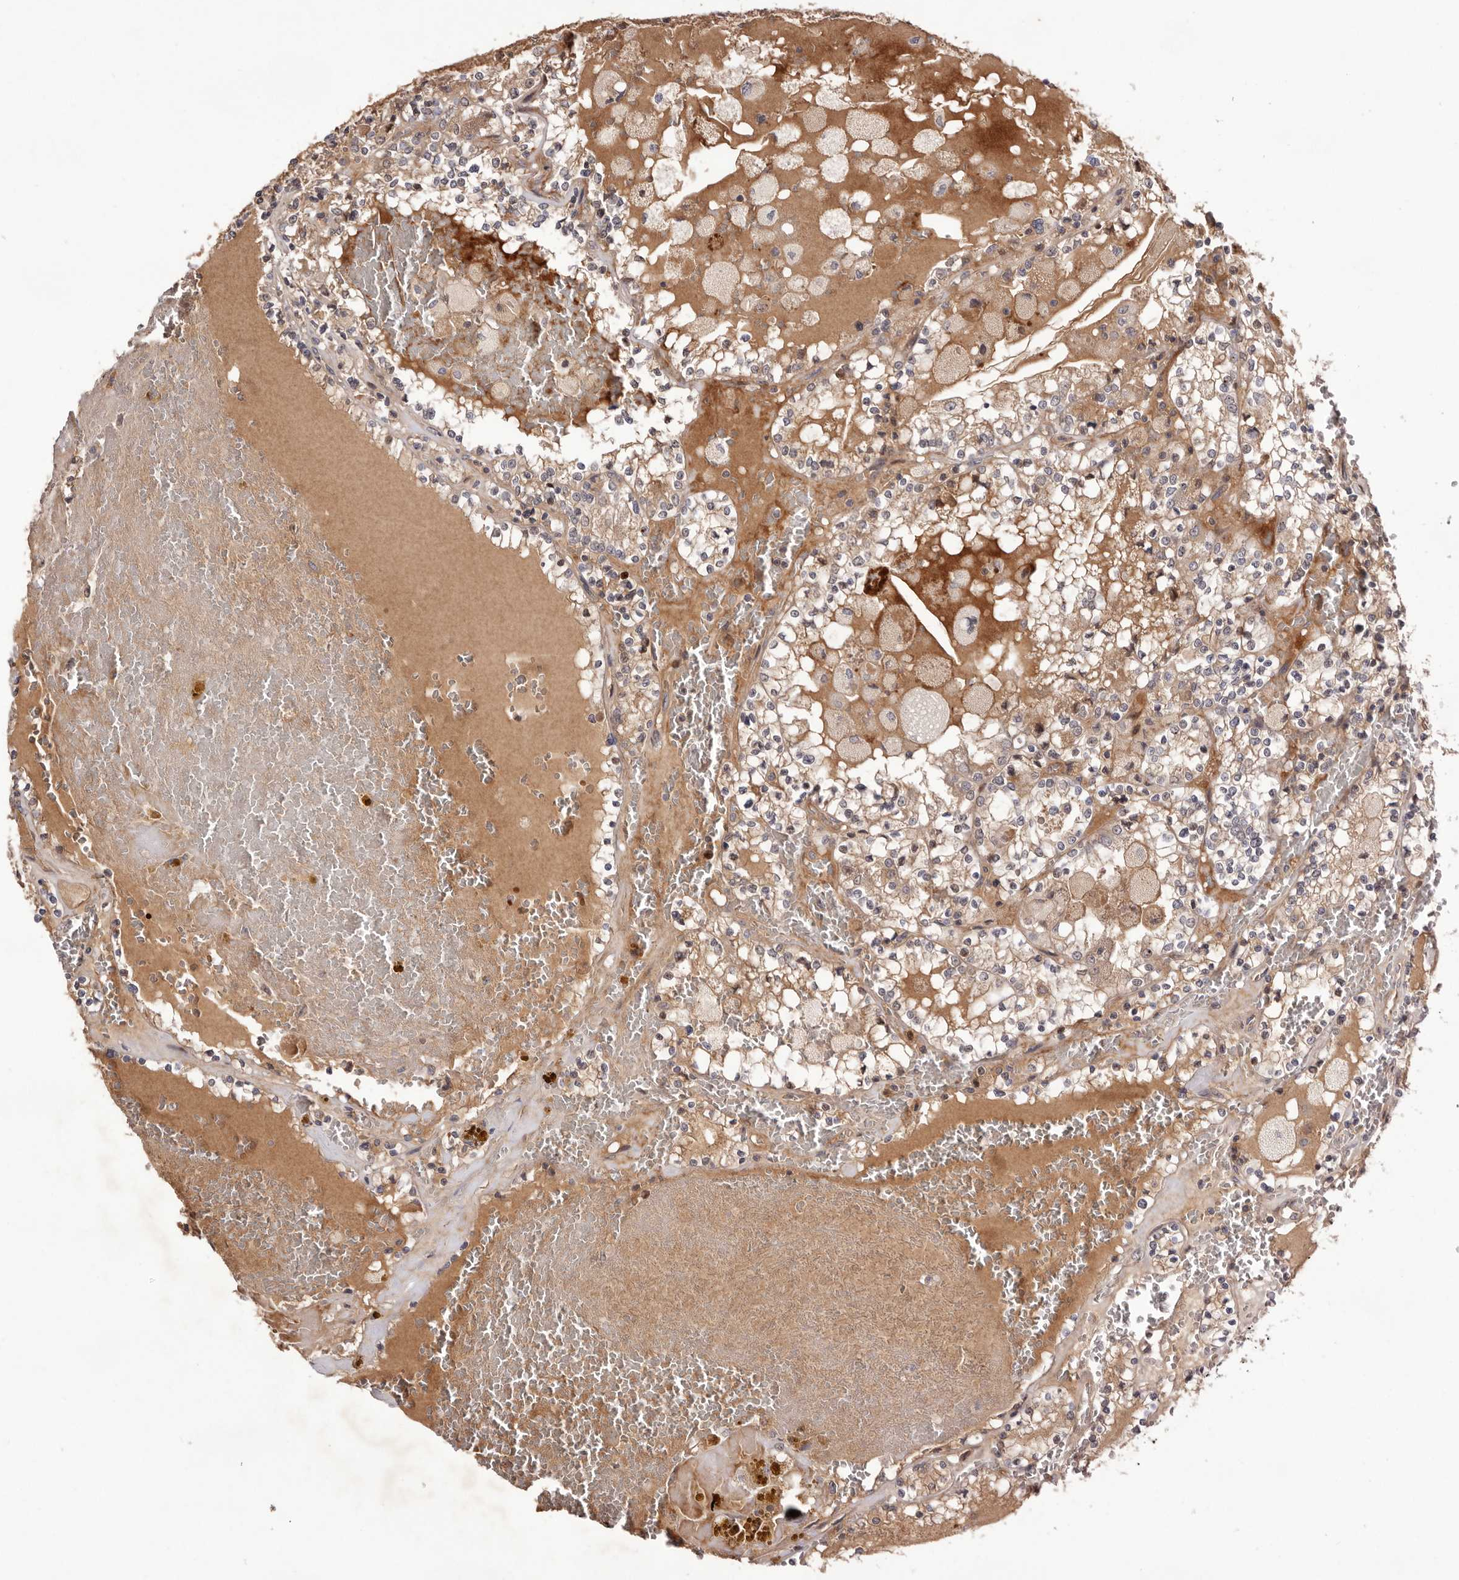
{"staining": {"intensity": "moderate", "quantity": ">75%", "location": "cytoplasmic/membranous"}, "tissue": "renal cancer", "cell_type": "Tumor cells", "image_type": "cancer", "snomed": [{"axis": "morphology", "description": "Adenocarcinoma, NOS"}, {"axis": "topography", "description": "Kidney"}], "caption": "IHC image of renal adenocarcinoma stained for a protein (brown), which reveals medium levels of moderate cytoplasmic/membranous staining in approximately >75% of tumor cells.", "gene": "DOP1A", "patient": {"sex": "female", "age": 56}}